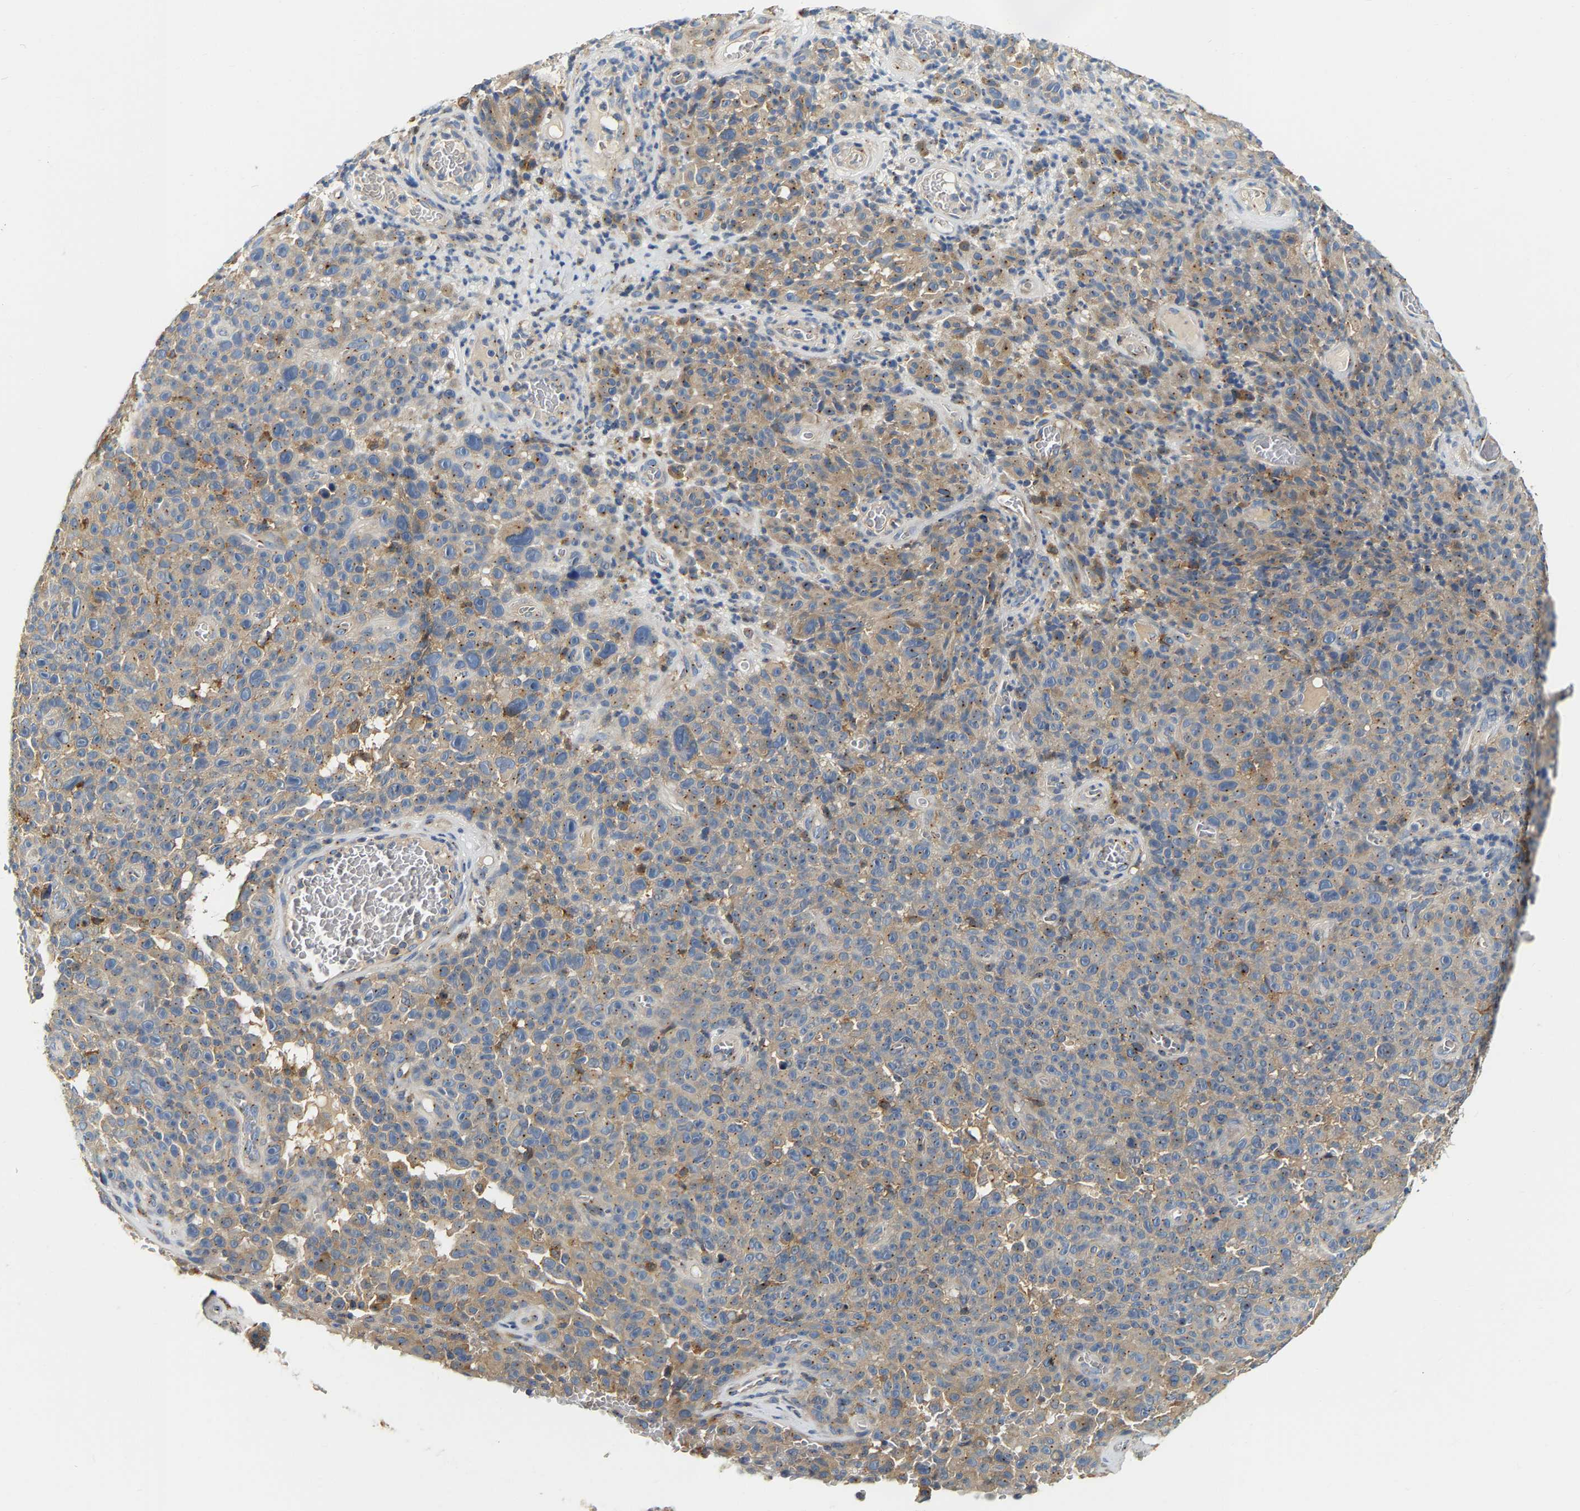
{"staining": {"intensity": "moderate", "quantity": ">75%", "location": "cytoplasmic/membranous"}, "tissue": "melanoma", "cell_type": "Tumor cells", "image_type": "cancer", "snomed": [{"axis": "morphology", "description": "Malignant melanoma, NOS"}, {"axis": "topography", "description": "Skin"}], "caption": "IHC histopathology image of human malignant melanoma stained for a protein (brown), which reveals medium levels of moderate cytoplasmic/membranous positivity in approximately >75% of tumor cells.", "gene": "PCNT", "patient": {"sex": "female", "age": 82}}